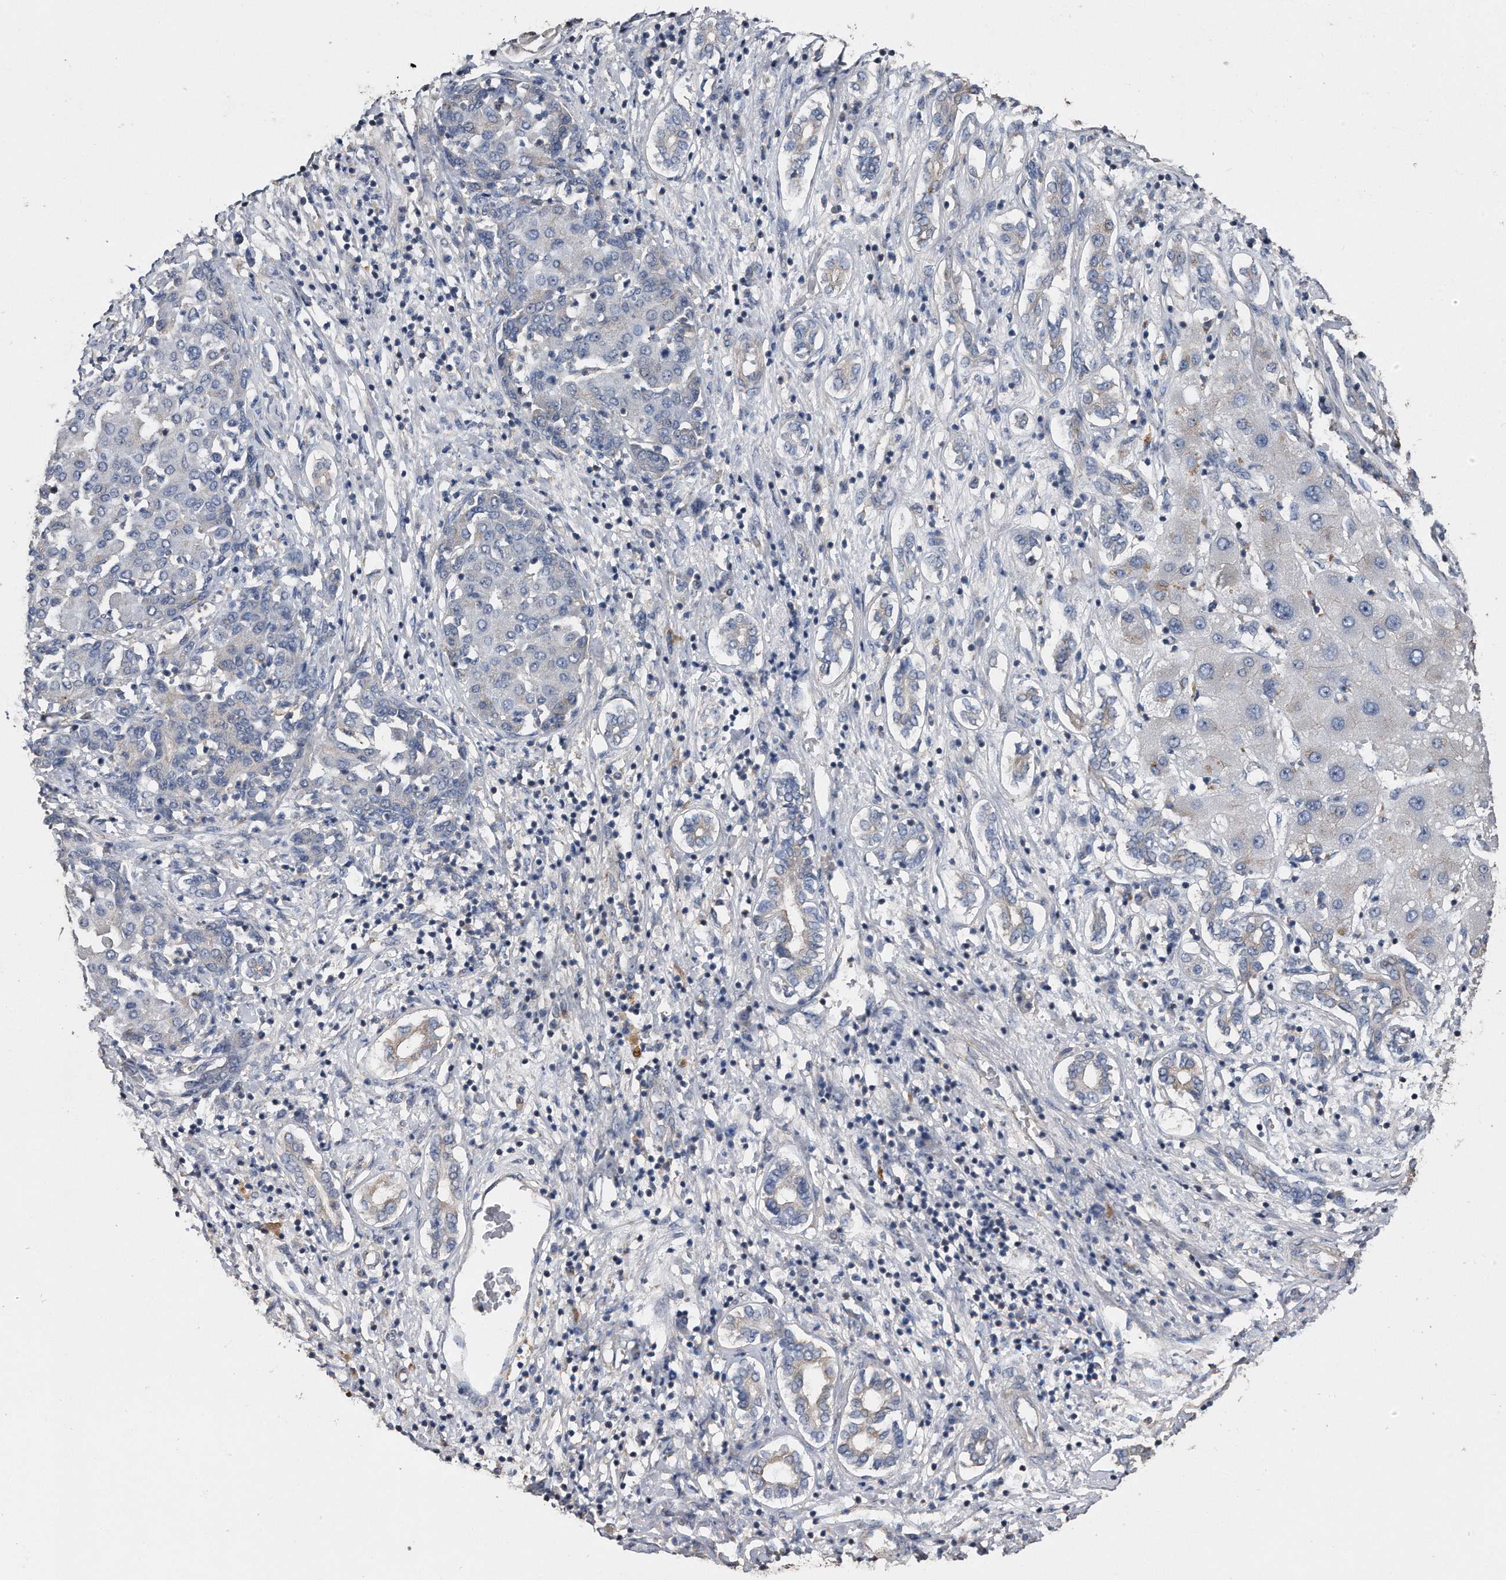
{"staining": {"intensity": "negative", "quantity": "none", "location": "none"}, "tissue": "liver cancer", "cell_type": "Tumor cells", "image_type": "cancer", "snomed": [{"axis": "morphology", "description": "Carcinoma, Hepatocellular, NOS"}, {"axis": "topography", "description": "Liver"}], "caption": "An image of liver cancer stained for a protein displays no brown staining in tumor cells.", "gene": "KCND3", "patient": {"sex": "male", "age": 65}}